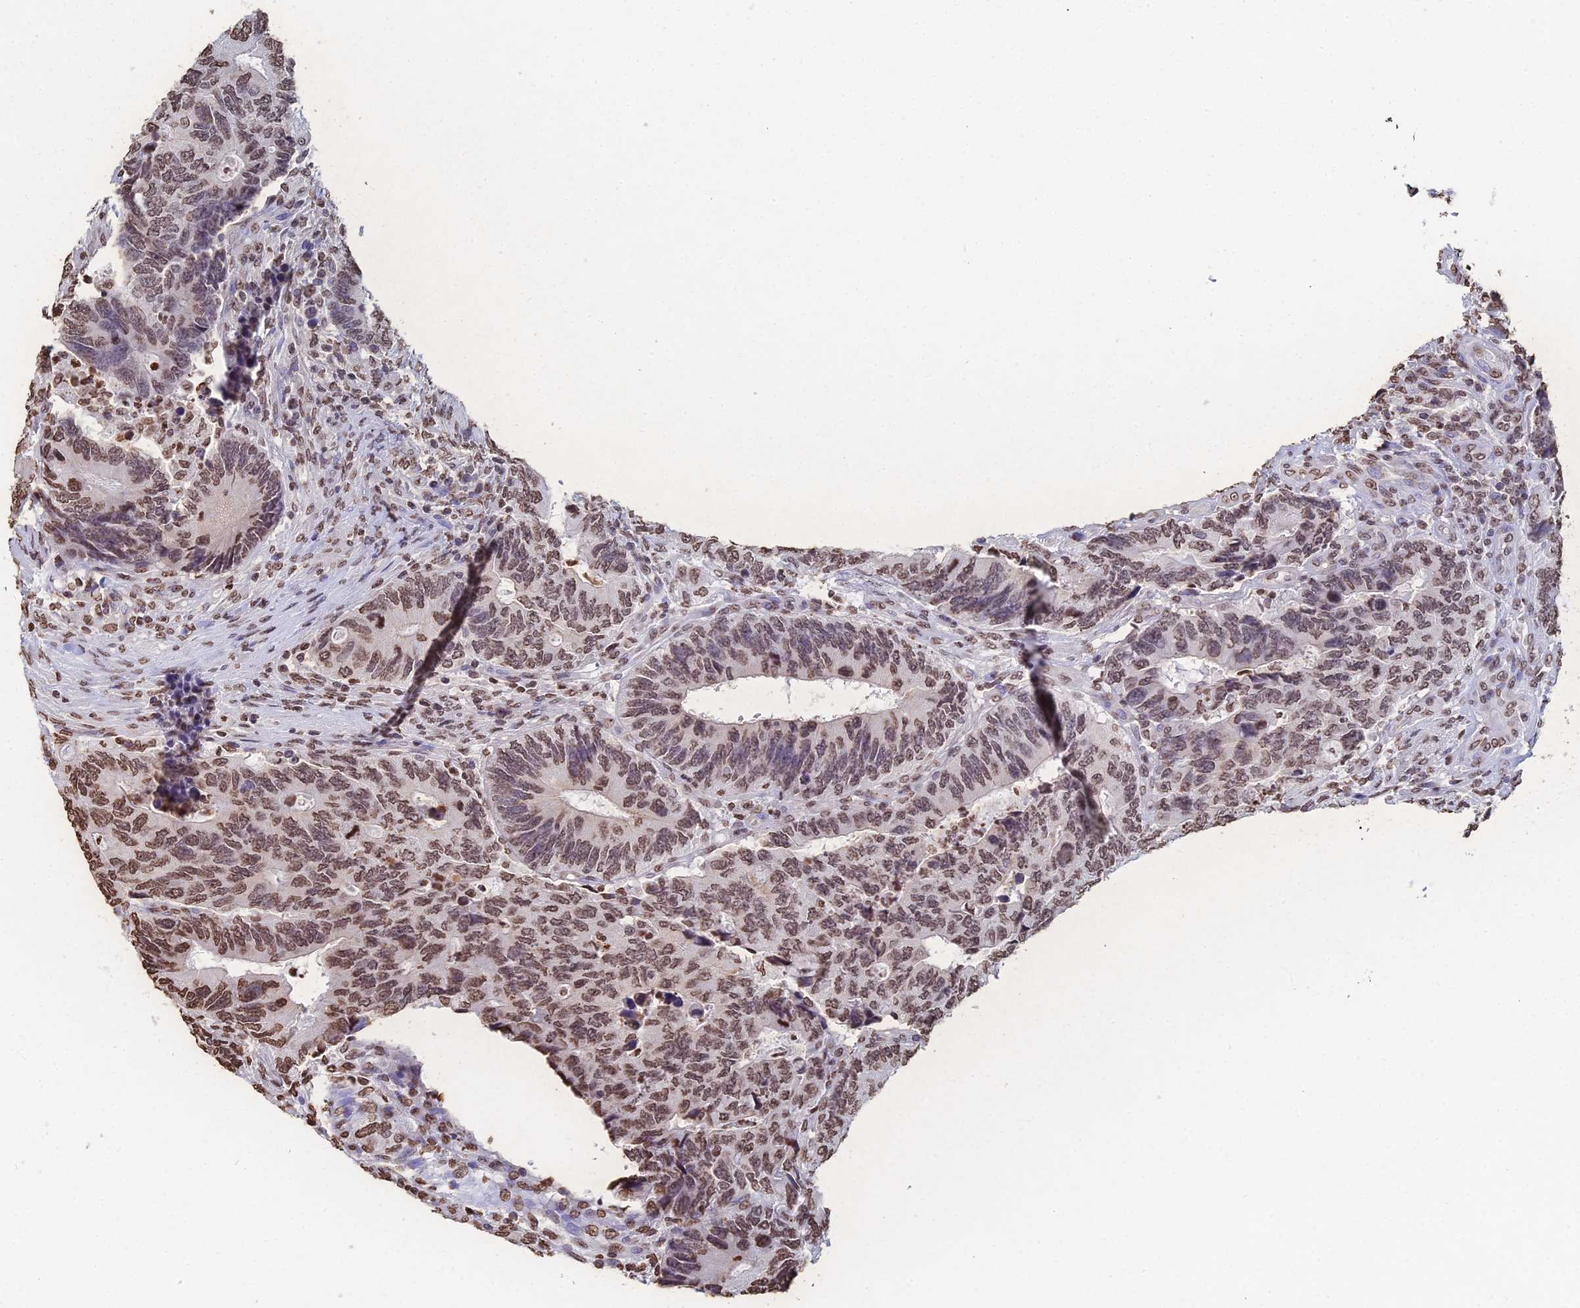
{"staining": {"intensity": "moderate", "quantity": ">75%", "location": "nuclear"}, "tissue": "colorectal cancer", "cell_type": "Tumor cells", "image_type": "cancer", "snomed": [{"axis": "morphology", "description": "Adenocarcinoma, NOS"}, {"axis": "topography", "description": "Colon"}], "caption": "IHC image of human adenocarcinoma (colorectal) stained for a protein (brown), which demonstrates medium levels of moderate nuclear positivity in approximately >75% of tumor cells.", "gene": "GBP3", "patient": {"sex": "male", "age": 87}}